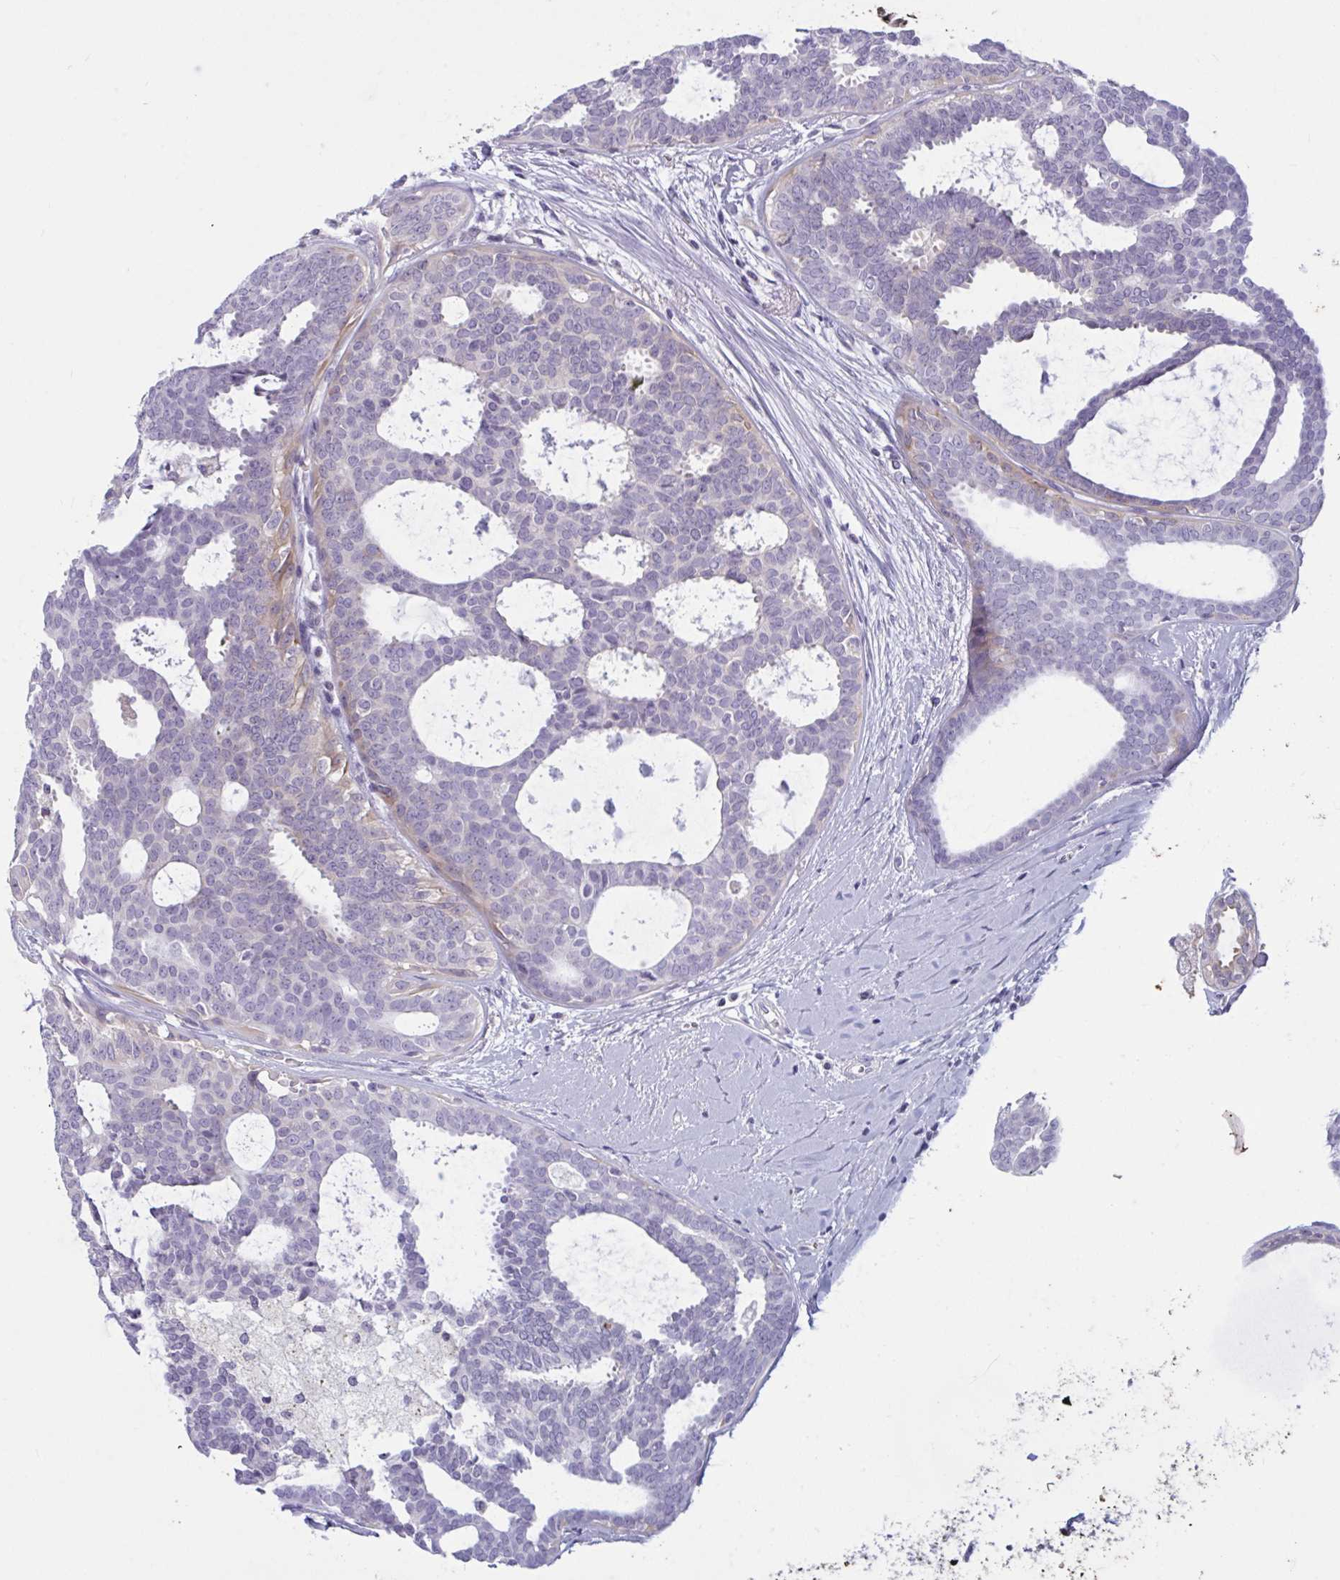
{"staining": {"intensity": "negative", "quantity": "none", "location": "none"}, "tissue": "breast cancer", "cell_type": "Tumor cells", "image_type": "cancer", "snomed": [{"axis": "morphology", "description": "Intraductal carcinoma, in situ"}, {"axis": "morphology", "description": "Duct carcinoma"}, {"axis": "morphology", "description": "Lobular carcinoma, in situ"}, {"axis": "topography", "description": "Breast"}], "caption": "Immunohistochemistry (IHC) photomicrograph of neoplastic tissue: human lobular carcinoma in situ (breast) stained with DAB exhibits no significant protein staining in tumor cells. (DAB immunohistochemistry with hematoxylin counter stain).", "gene": "TBC1D4", "patient": {"sex": "female", "age": 44}}